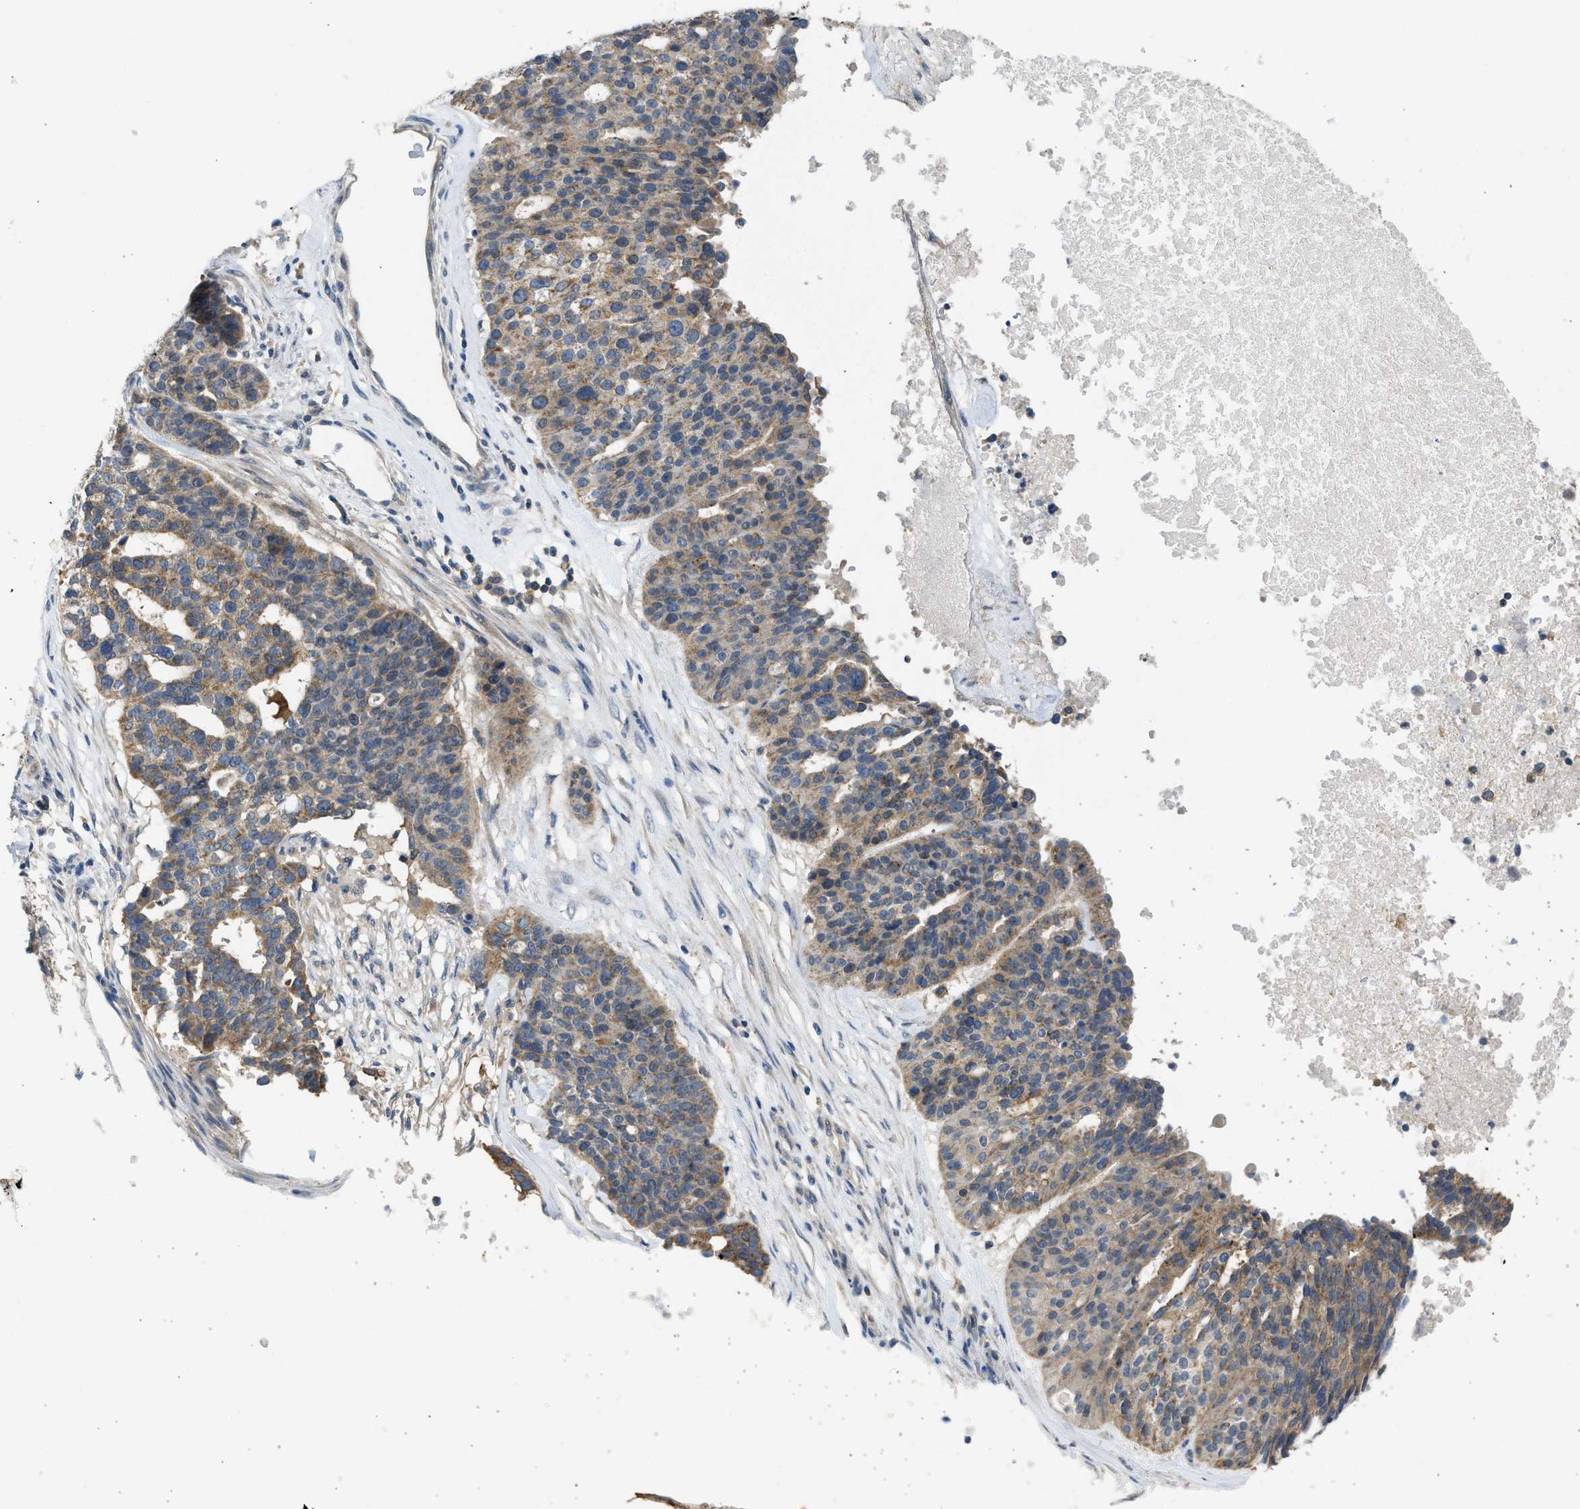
{"staining": {"intensity": "moderate", "quantity": ">75%", "location": "cytoplasmic/membranous"}, "tissue": "ovarian cancer", "cell_type": "Tumor cells", "image_type": "cancer", "snomed": [{"axis": "morphology", "description": "Cystadenocarcinoma, serous, NOS"}, {"axis": "topography", "description": "Ovary"}], "caption": "The micrograph exhibits staining of serous cystadenocarcinoma (ovarian), revealing moderate cytoplasmic/membranous protein staining (brown color) within tumor cells.", "gene": "CYP1A1", "patient": {"sex": "female", "age": 59}}